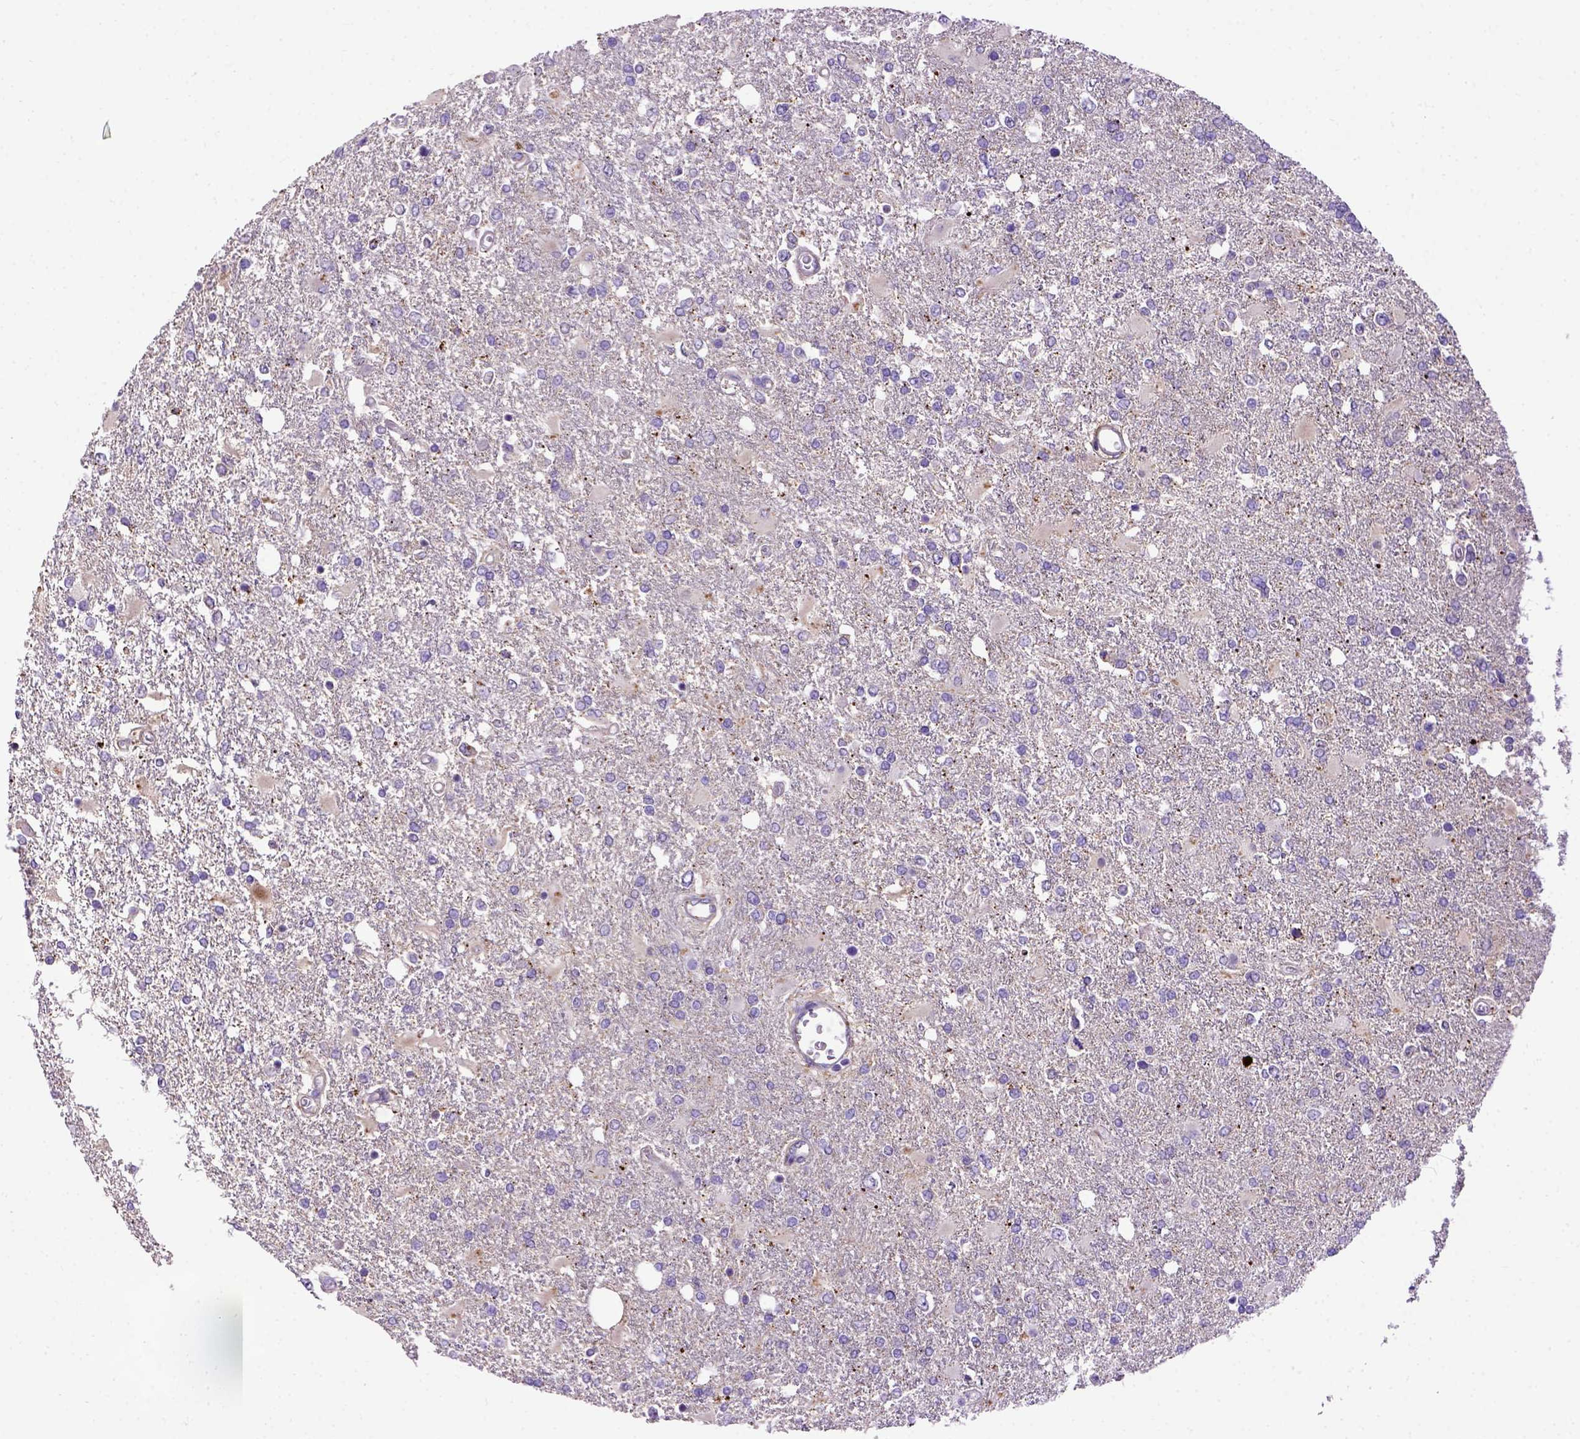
{"staining": {"intensity": "negative", "quantity": "none", "location": "none"}, "tissue": "glioma", "cell_type": "Tumor cells", "image_type": "cancer", "snomed": [{"axis": "morphology", "description": "Glioma, malignant, High grade"}, {"axis": "topography", "description": "Cerebral cortex"}], "caption": "Tumor cells show no significant expression in malignant glioma (high-grade).", "gene": "ADAM12", "patient": {"sex": "male", "age": 79}}